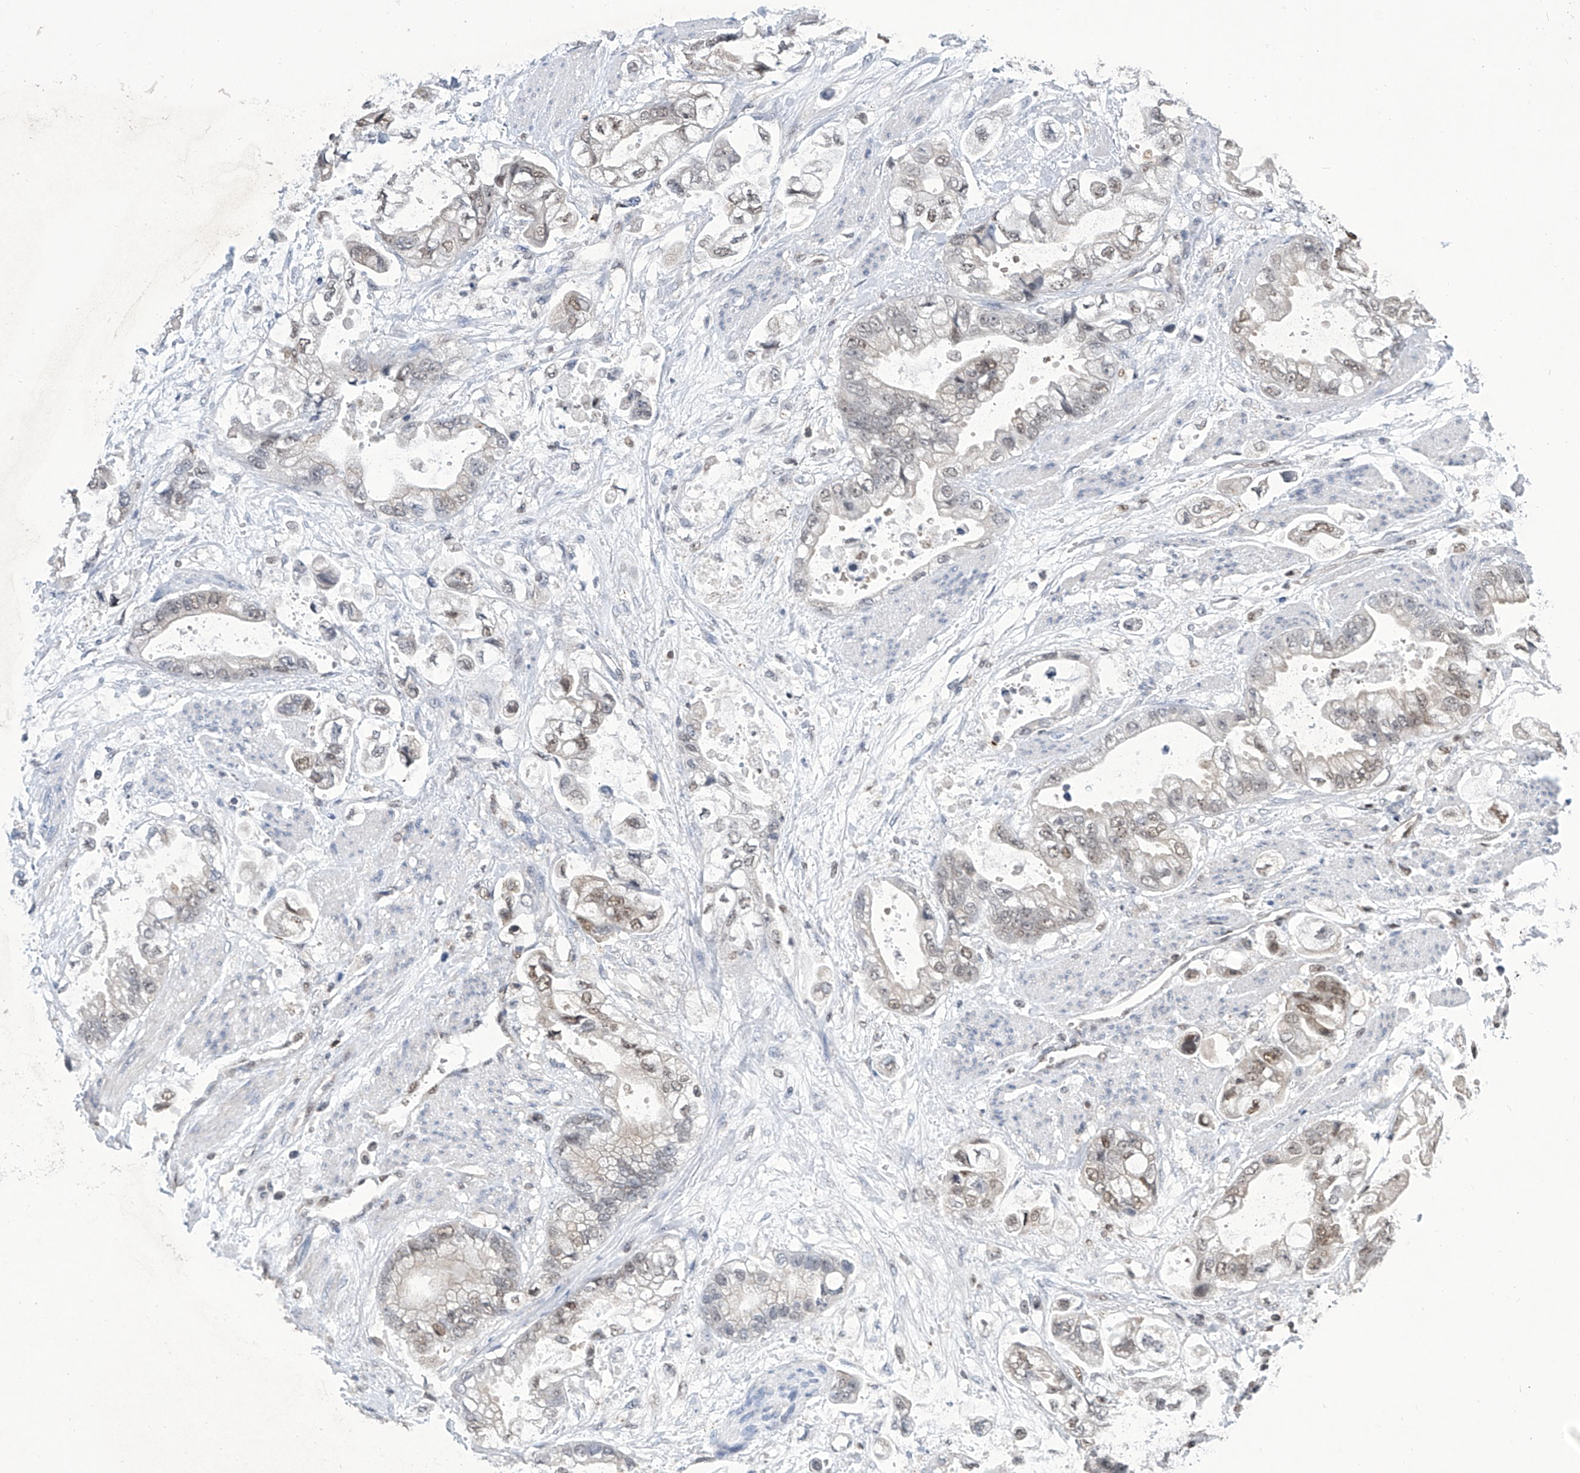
{"staining": {"intensity": "weak", "quantity": "25%-75%", "location": "nuclear"}, "tissue": "stomach cancer", "cell_type": "Tumor cells", "image_type": "cancer", "snomed": [{"axis": "morphology", "description": "Adenocarcinoma, NOS"}, {"axis": "topography", "description": "Stomach"}], "caption": "Stomach cancer (adenocarcinoma) was stained to show a protein in brown. There is low levels of weak nuclear staining in about 25%-75% of tumor cells. The protein is shown in brown color, while the nuclei are stained blue.", "gene": "SREBF2", "patient": {"sex": "male", "age": 62}}